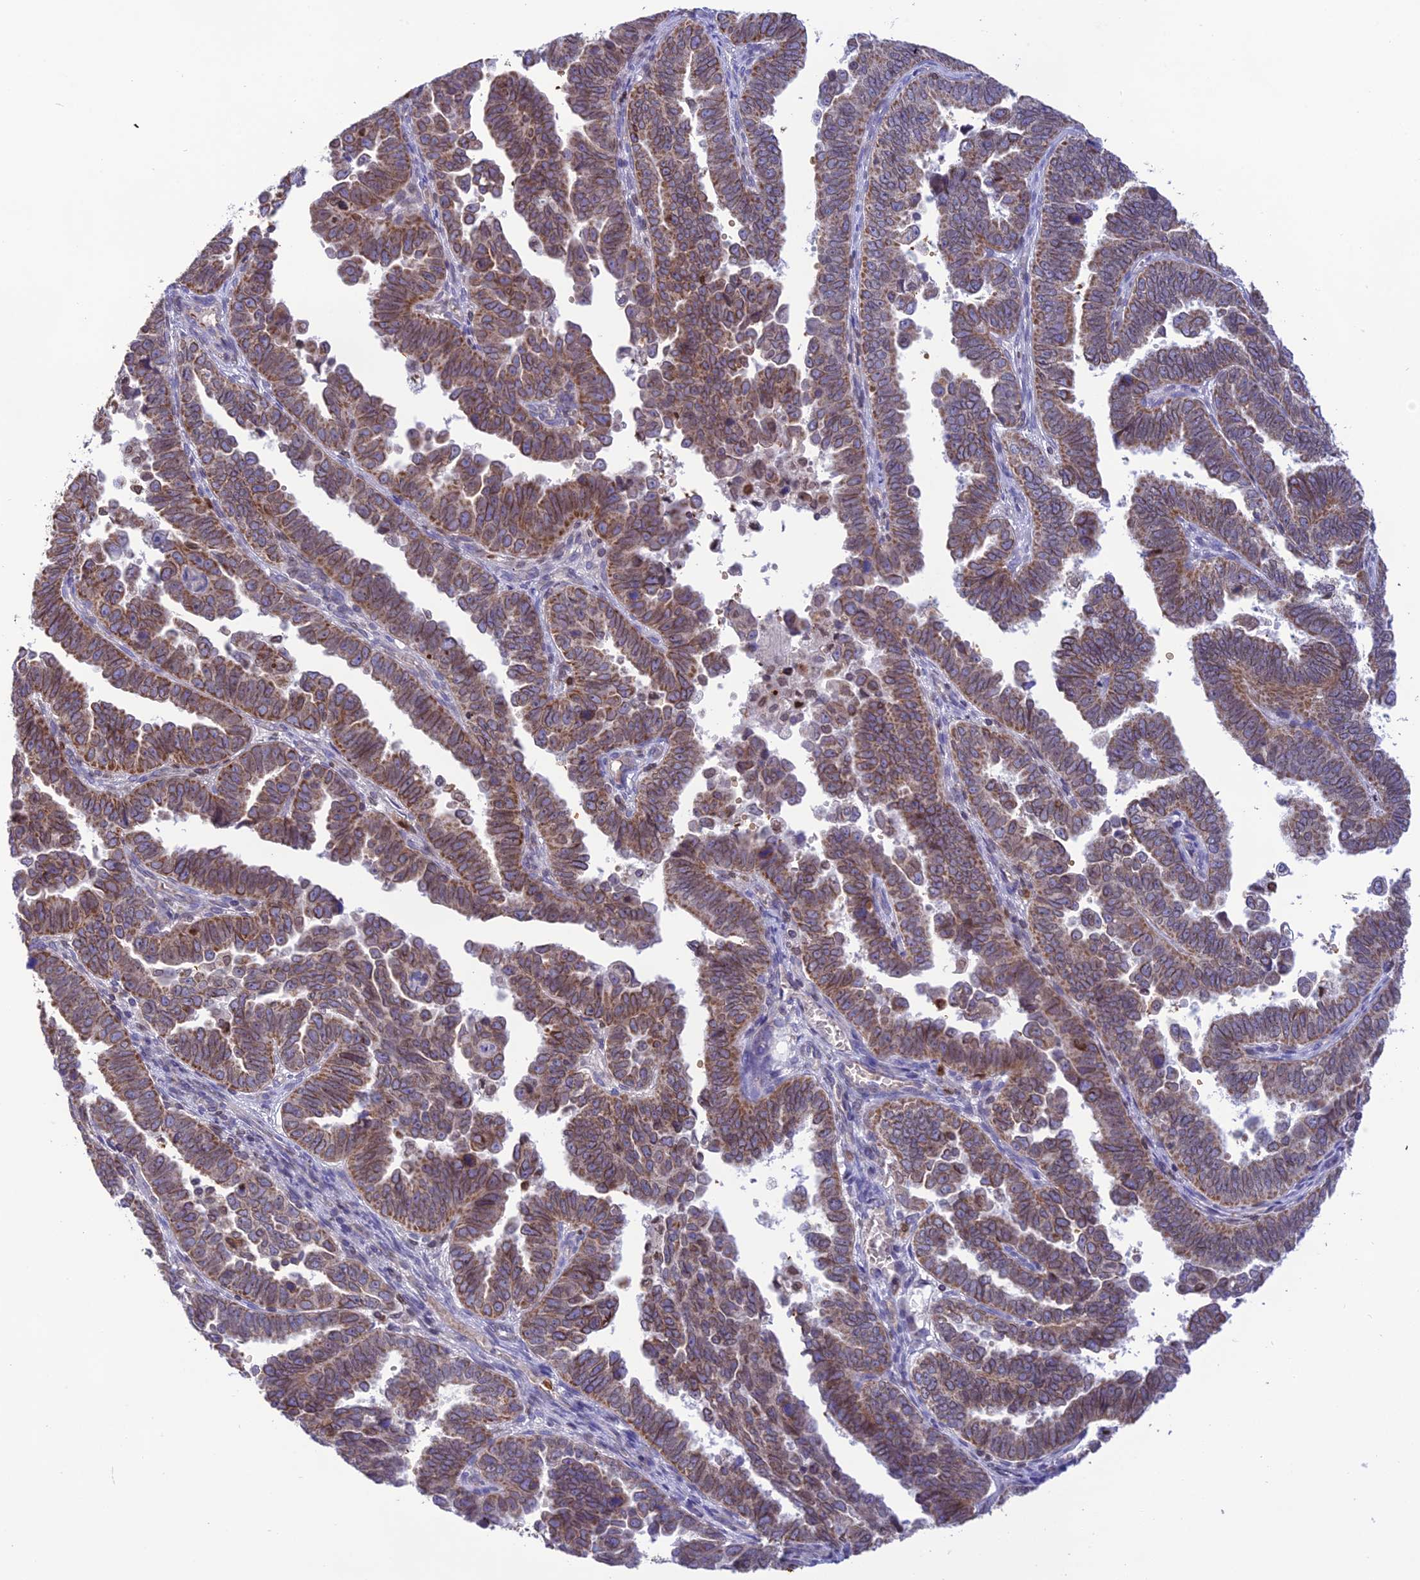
{"staining": {"intensity": "moderate", "quantity": ">75%", "location": "cytoplasmic/membranous"}, "tissue": "endometrial cancer", "cell_type": "Tumor cells", "image_type": "cancer", "snomed": [{"axis": "morphology", "description": "Adenocarcinoma, NOS"}, {"axis": "topography", "description": "Endometrium"}], "caption": "Endometrial cancer (adenocarcinoma) stained for a protein exhibits moderate cytoplasmic/membranous positivity in tumor cells.", "gene": "PKHD1L1", "patient": {"sex": "female", "age": 75}}